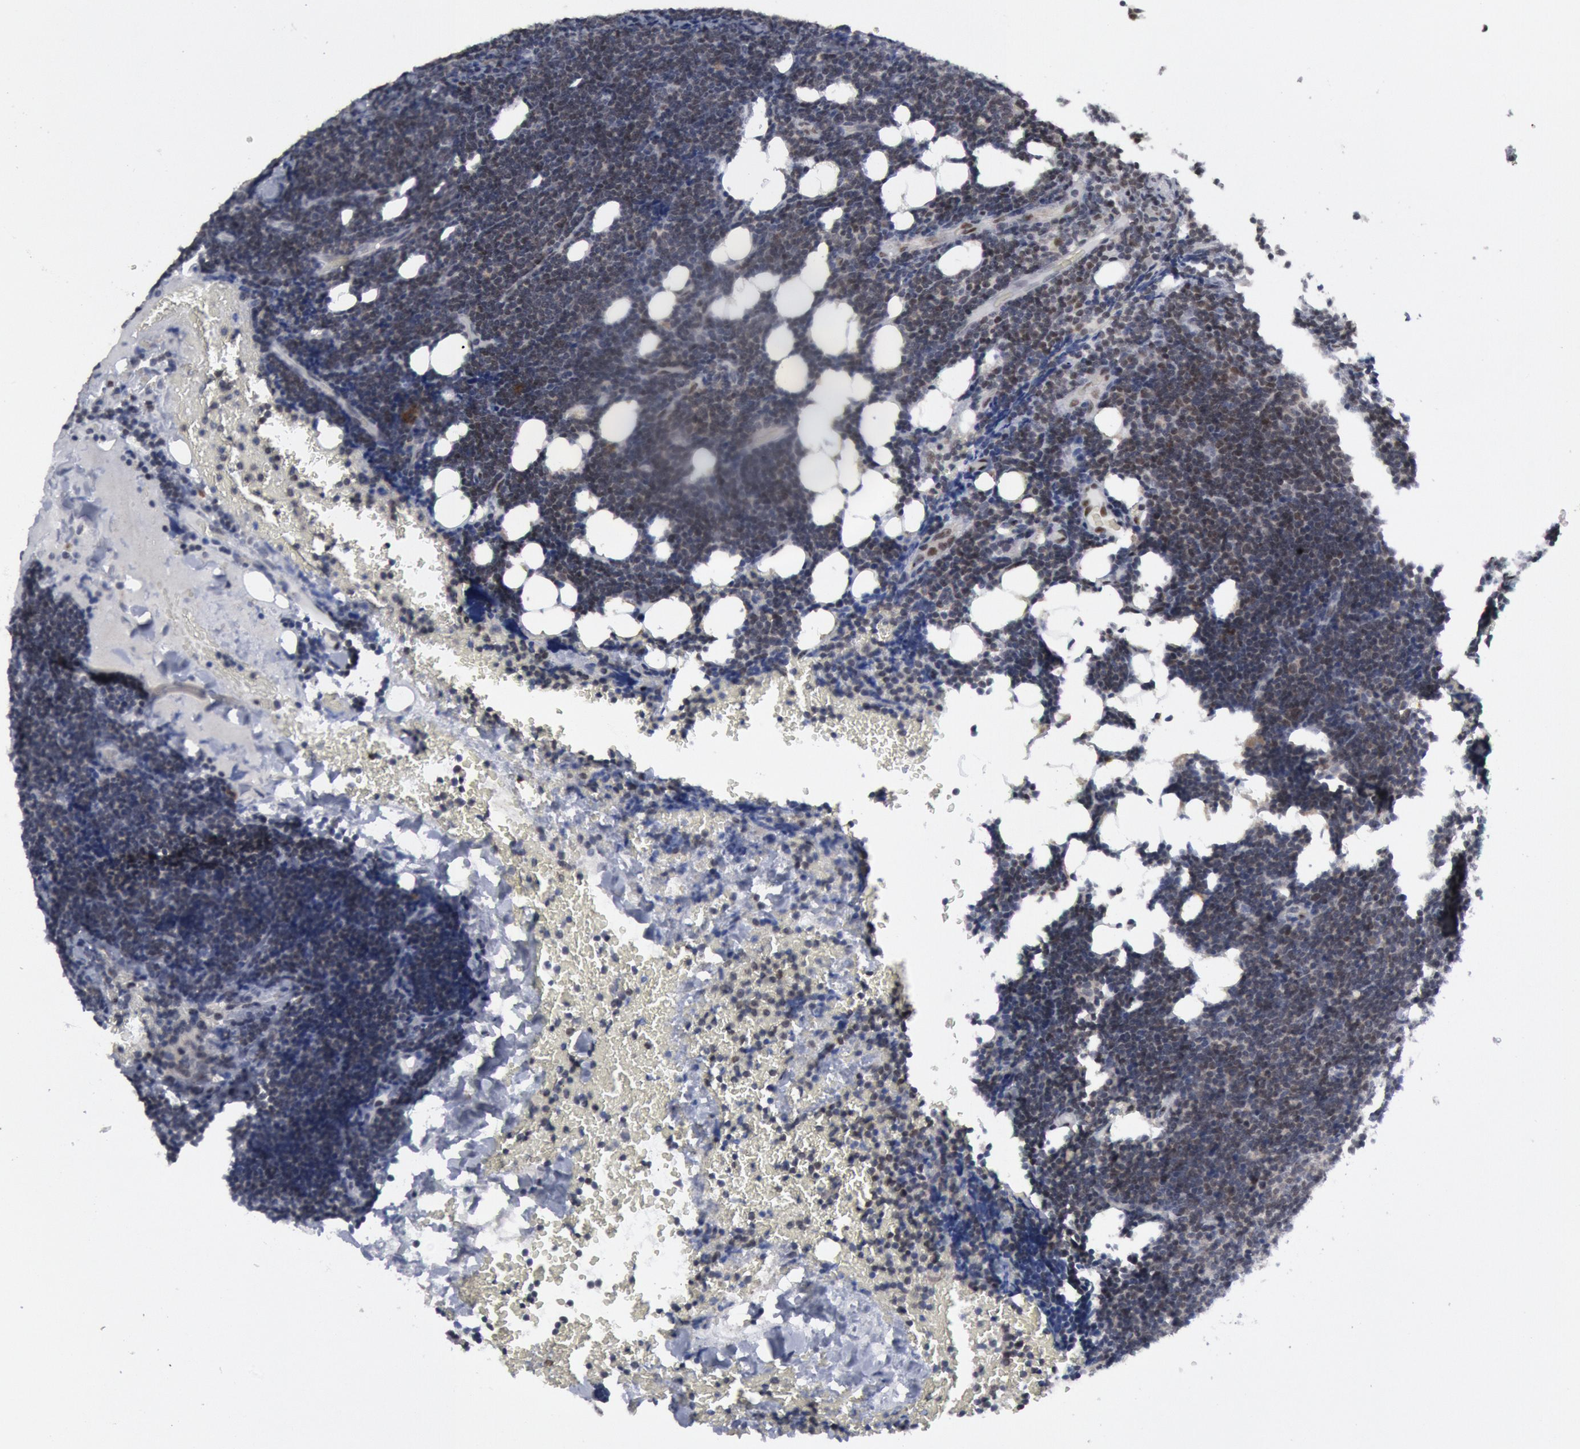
{"staining": {"intensity": "weak", "quantity": "<25%", "location": "nuclear"}, "tissue": "lymphoma", "cell_type": "Tumor cells", "image_type": "cancer", "snomed": [{"axis": "morphology", "description": "Malignant lymphoma, non-Hodgkin's type, Low grade"}, {"axis": "topography", "description": "Lymph node"}], "caption": "The image shows no significant staining in tumor cells of lymphoma.", "gene": "FOXO1", "patient": {"sex": "female", "age": 51}}